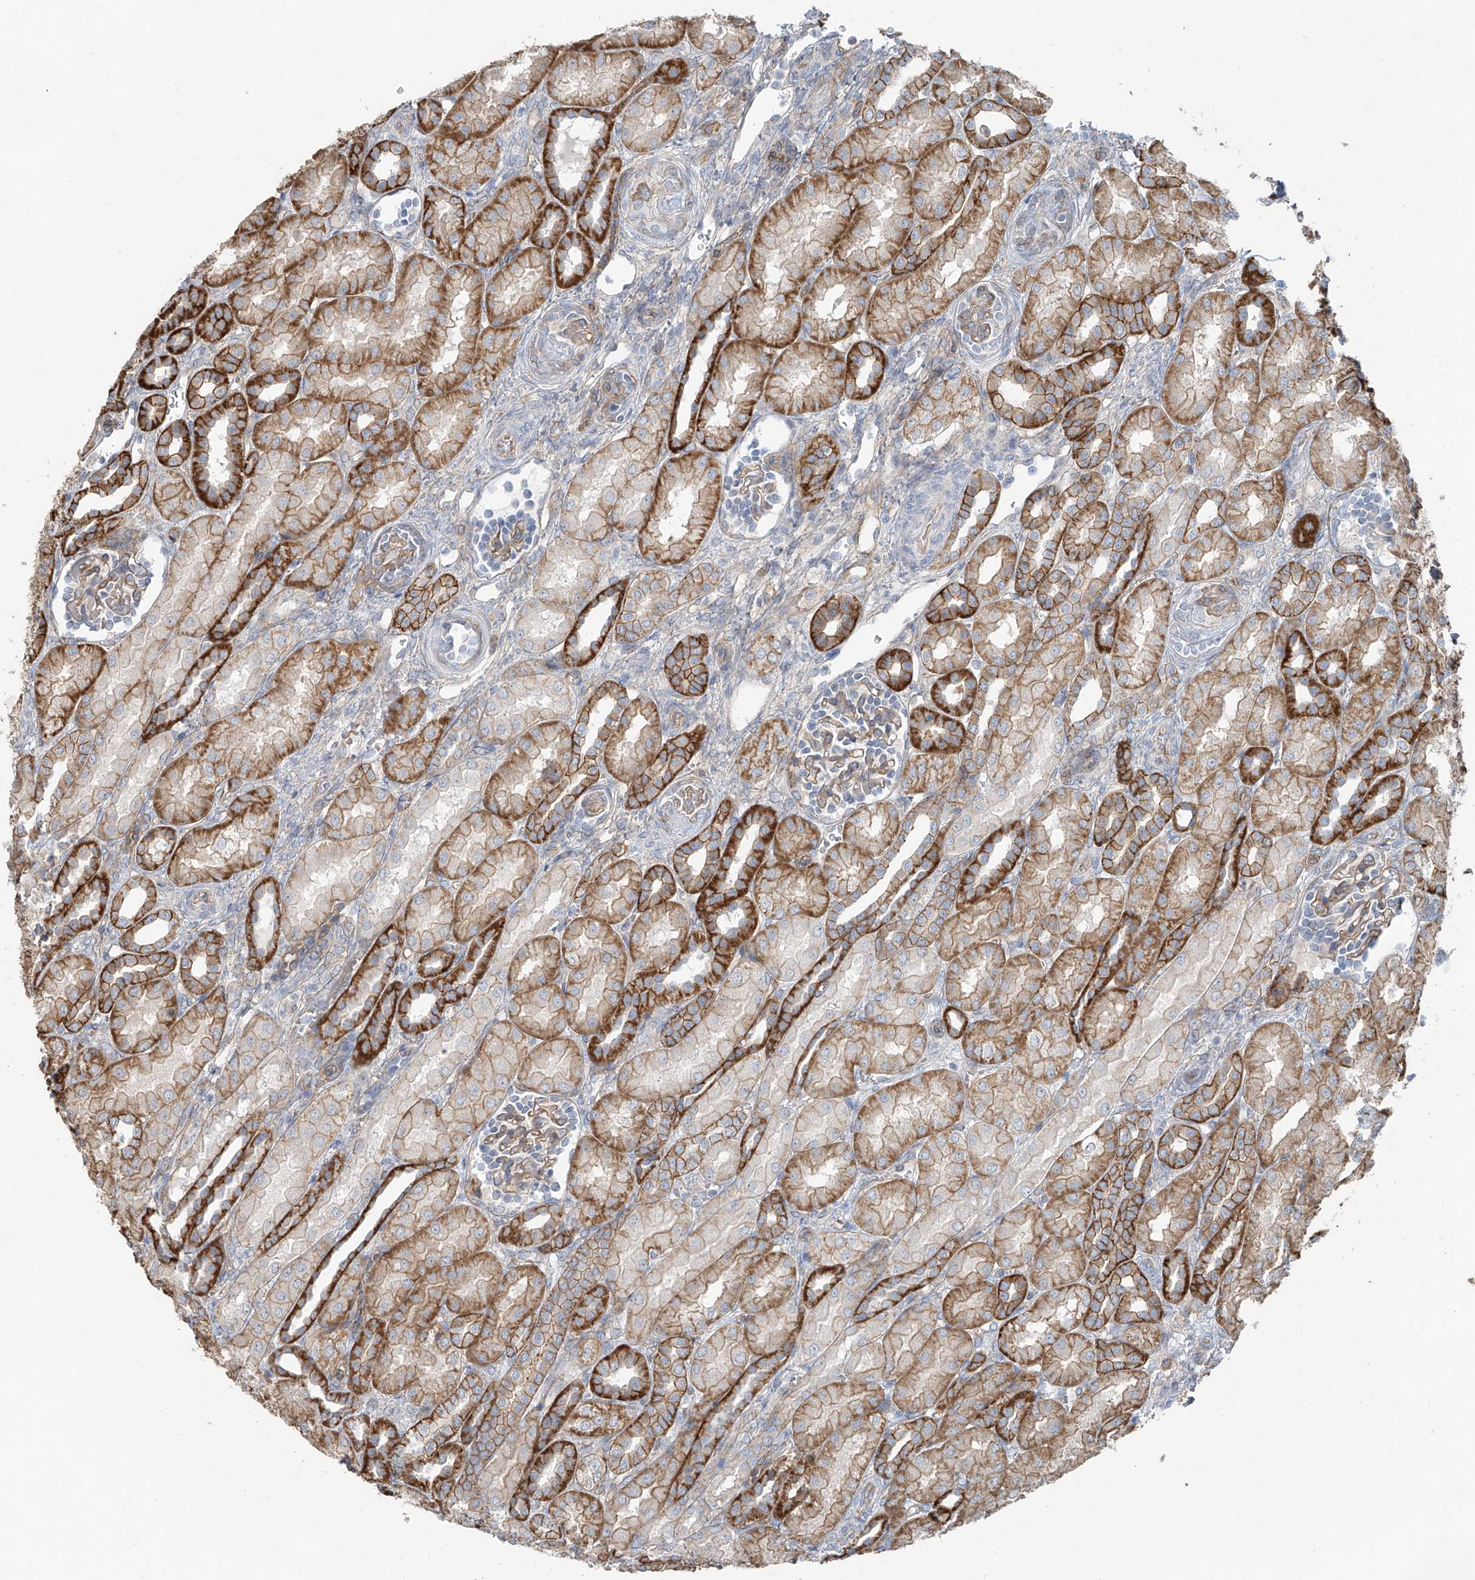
{"staining": {"intensity": "moderate", "quantity": "25%-75%", "location": "cytoplasmic/membranous"}, "tissue": "kidney", "cell_type": "Cells in glomeruli", "image_type": "normal", "snomed": [{"axis": "morphology", "description": "Normal tissue, NOS"}, {"axis": "morphology", "description": "Neoplasm, malignant, NOS"}, {"axis": "topography", "description": "Kidney"}], "caption": "Moderate cytoplasmic/membranous positivity for a protein is present in approximately 25%-75% of cells in glomeruli of benign kidney using IHC.", "gene": "TUBE1", "patient": {"sex": "female", "age": 1}}